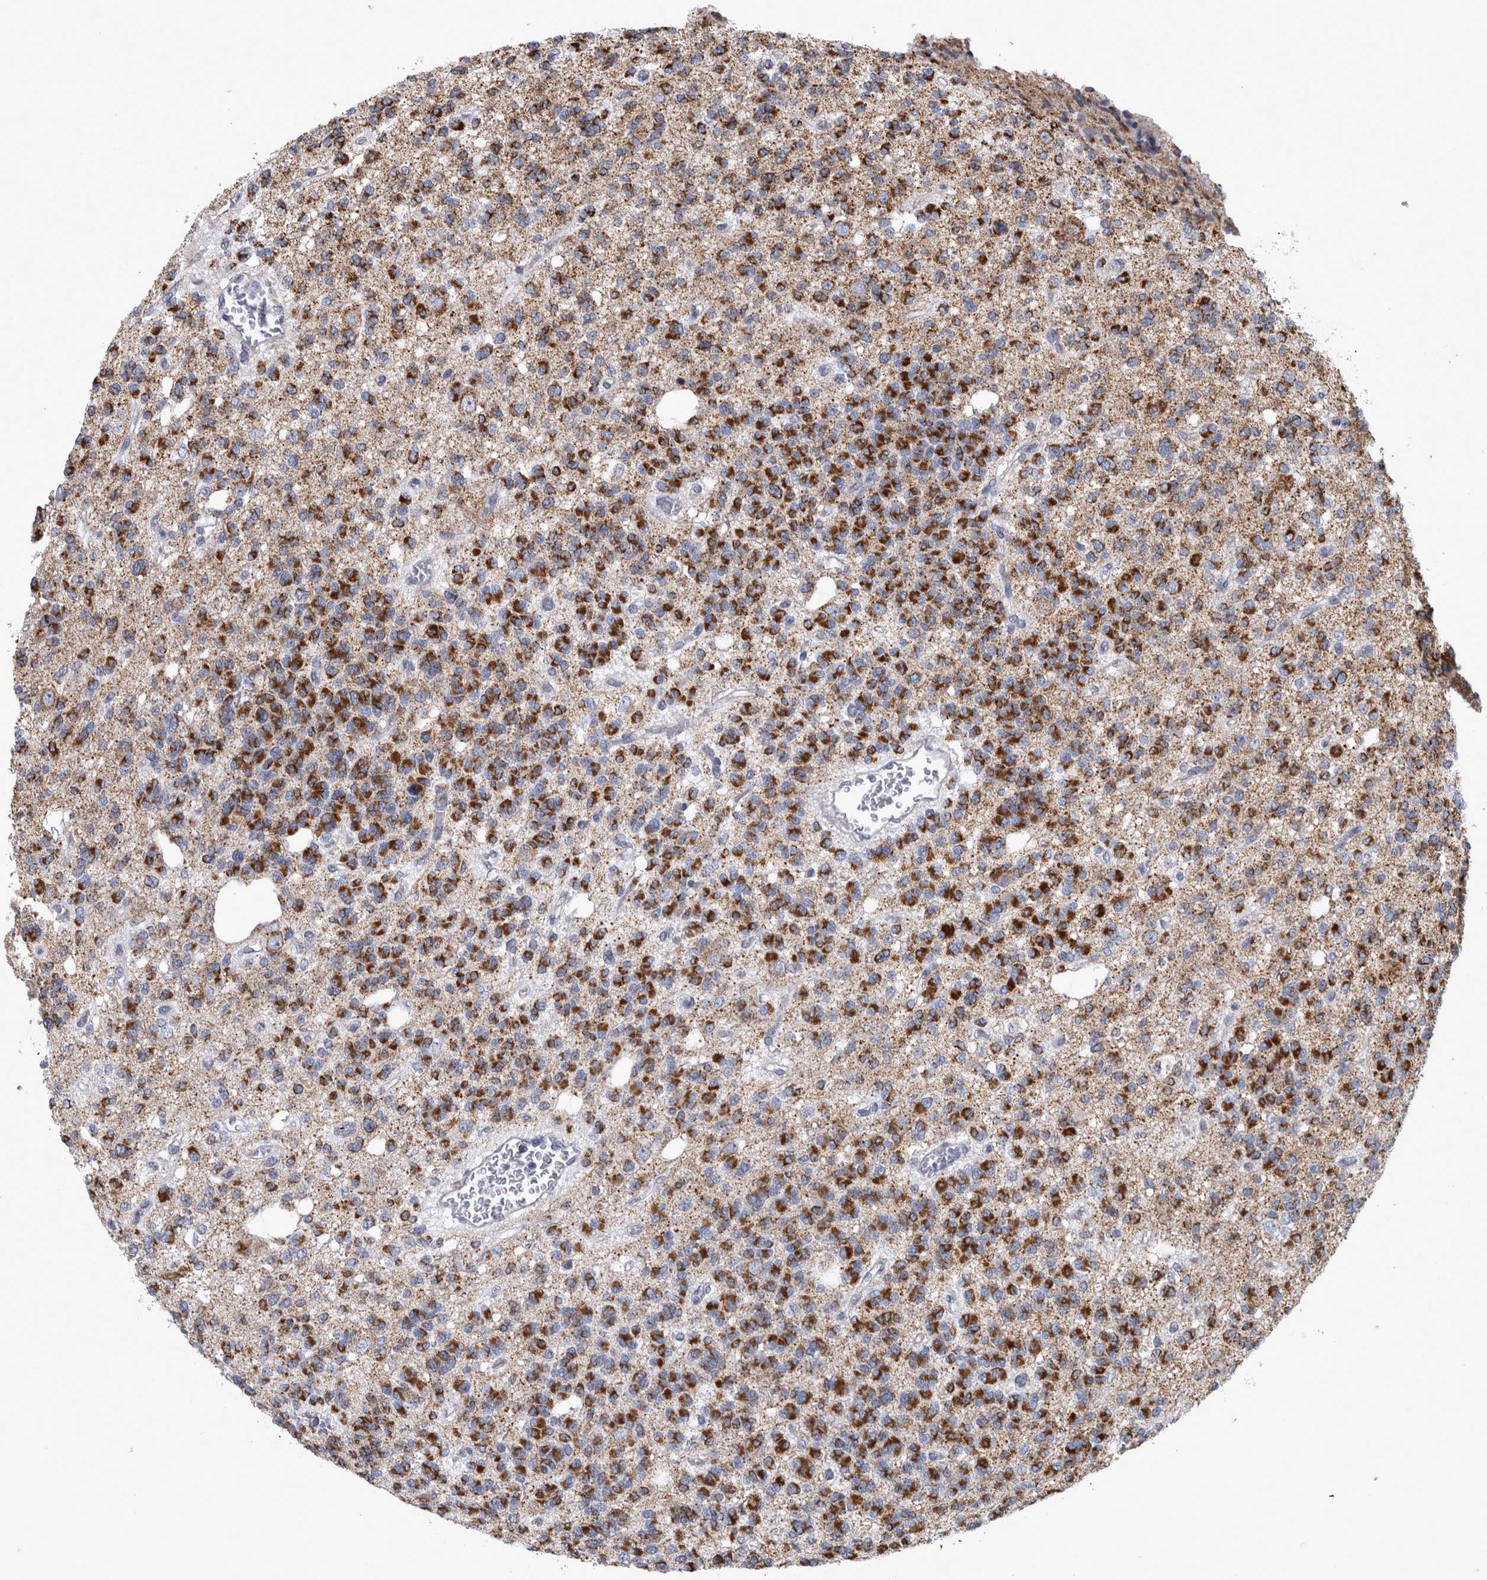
{"staining": {"intensity": "strong", "quantity": "25%-75%", "location": "cytoplasmic/membranous"}, "tissue": "glioma", "cell_type": "Tumor cells", "image_type": "cancer", "snomed": [{"axis": "morphology", "description": "Glioma, malignant, Low grade"}, {"axis": "topography", "description": "Brain"}], "caption": "Strong cytoplasmic/membranous staining for a protein is present in approximately 25%-75% of tumor cells of malignant glioma (low-grade) using immunohistochemistry (IHC).", "gene": "MDH2", "patient": {"sex": "male", "age": 38}}